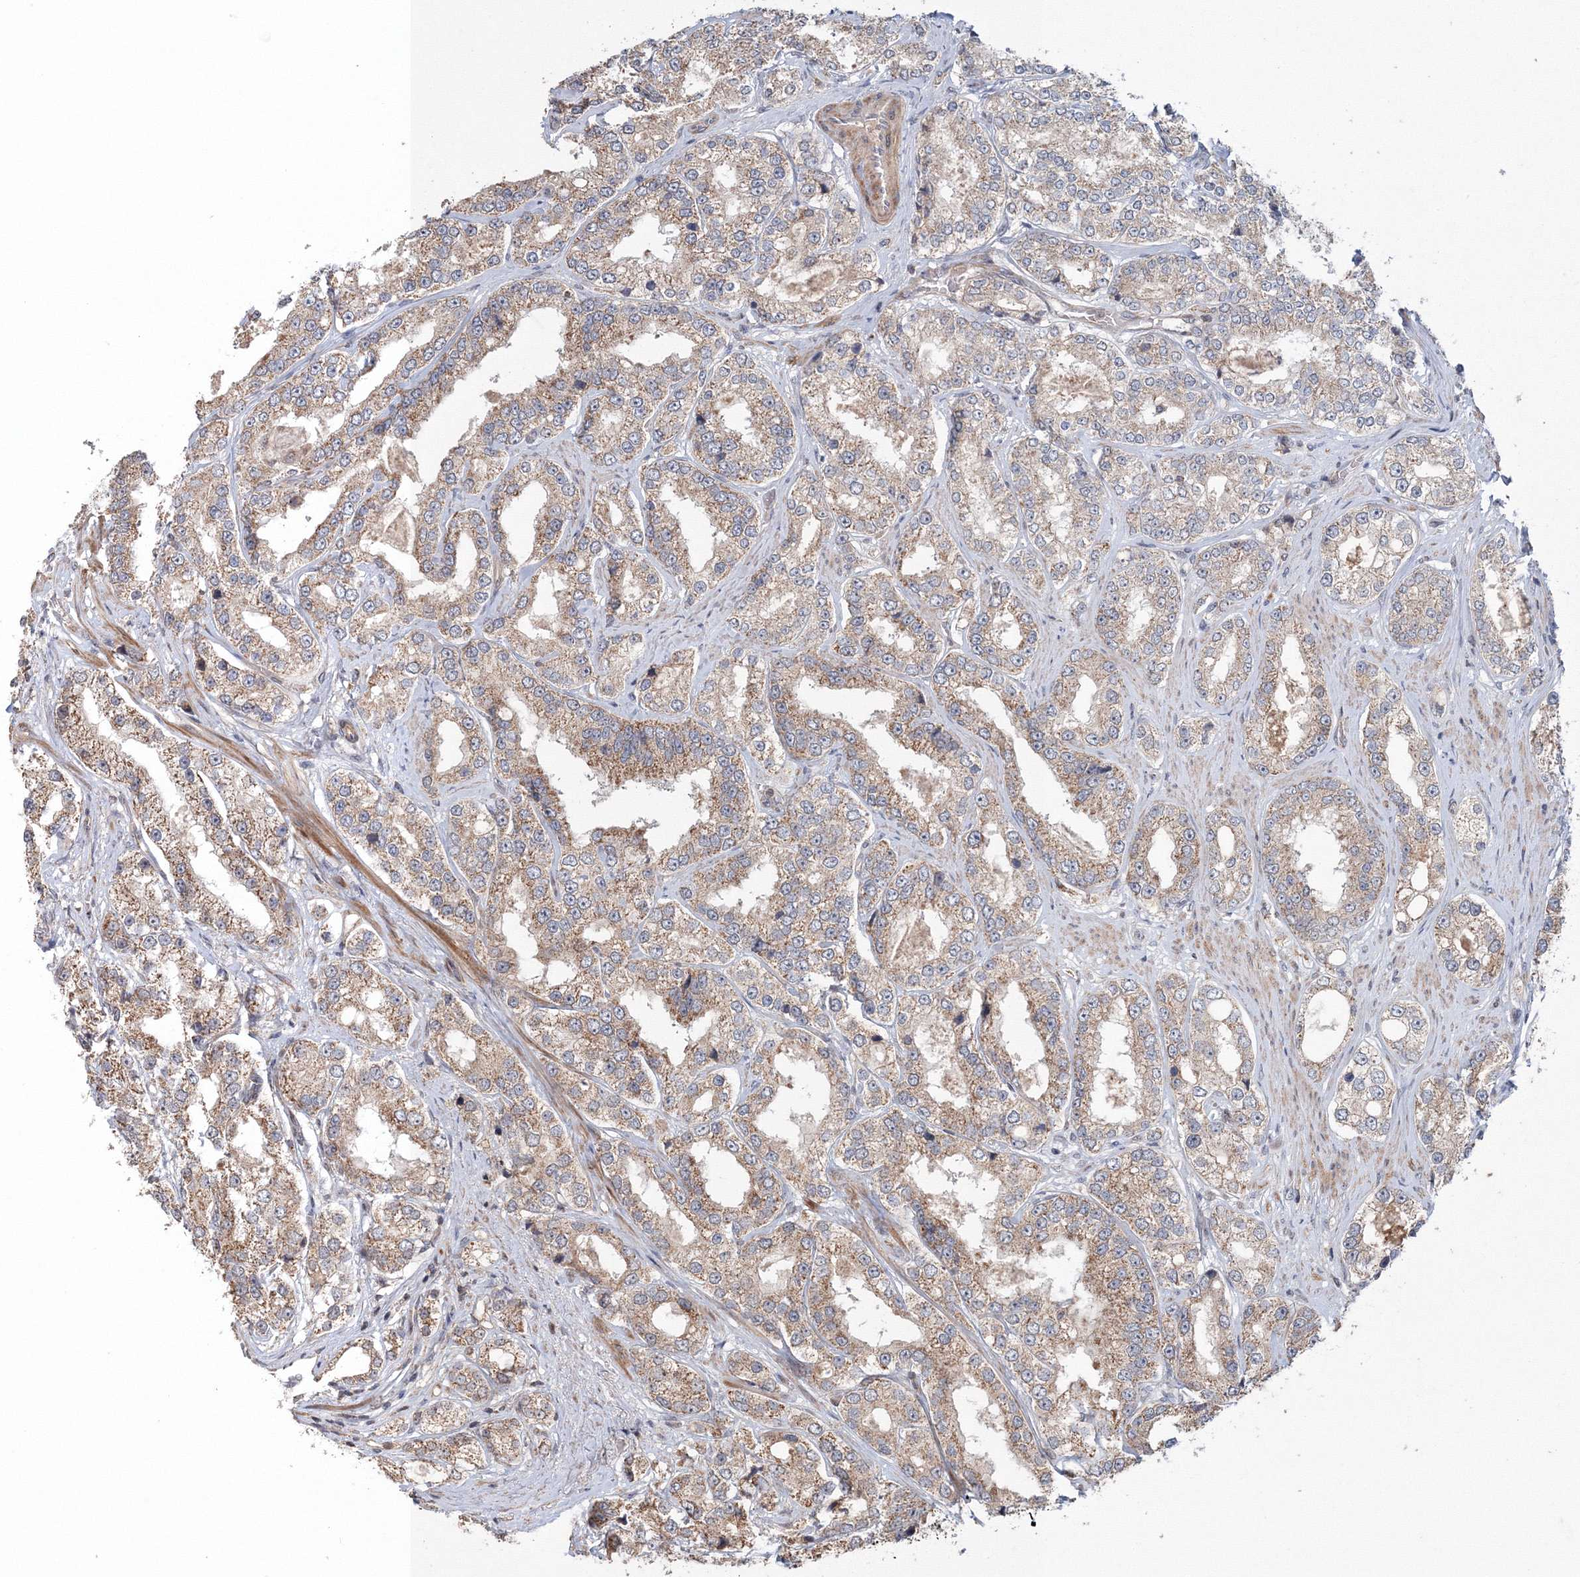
{"staining": {"intensity": "moderate", "quantity": "25%-75%", "location": "cytoplasmic/membranous"}, "tissue": "prostate cancer", "cell_type": "Tumor cells", "image_type": "cancer", "snomed": [{"axis": "morphology", "description": "Normal tissue, NOS"}, {"axis": "morphology", "description": "Adenocarcinoma, High grade"}, {"axis": "topography", "description": "Prostate"}], "caption": "IHC staining of prostate cancer (adenocarcinoma (high-grade)), which reveals medium levels of moderate cytoplasmic/membranous staining in approximately 25%-75% of tumor cells indicating moderate cytoplasmic/membranous protein positivity. The staining was performed using DAB (3,3'-diaminobenzidine) (brown) for protein detection and nuclei were counterstained in hematoxylin (blue).", "gene": "NOA1", "patient": {"sex": "male", "age": 83}}